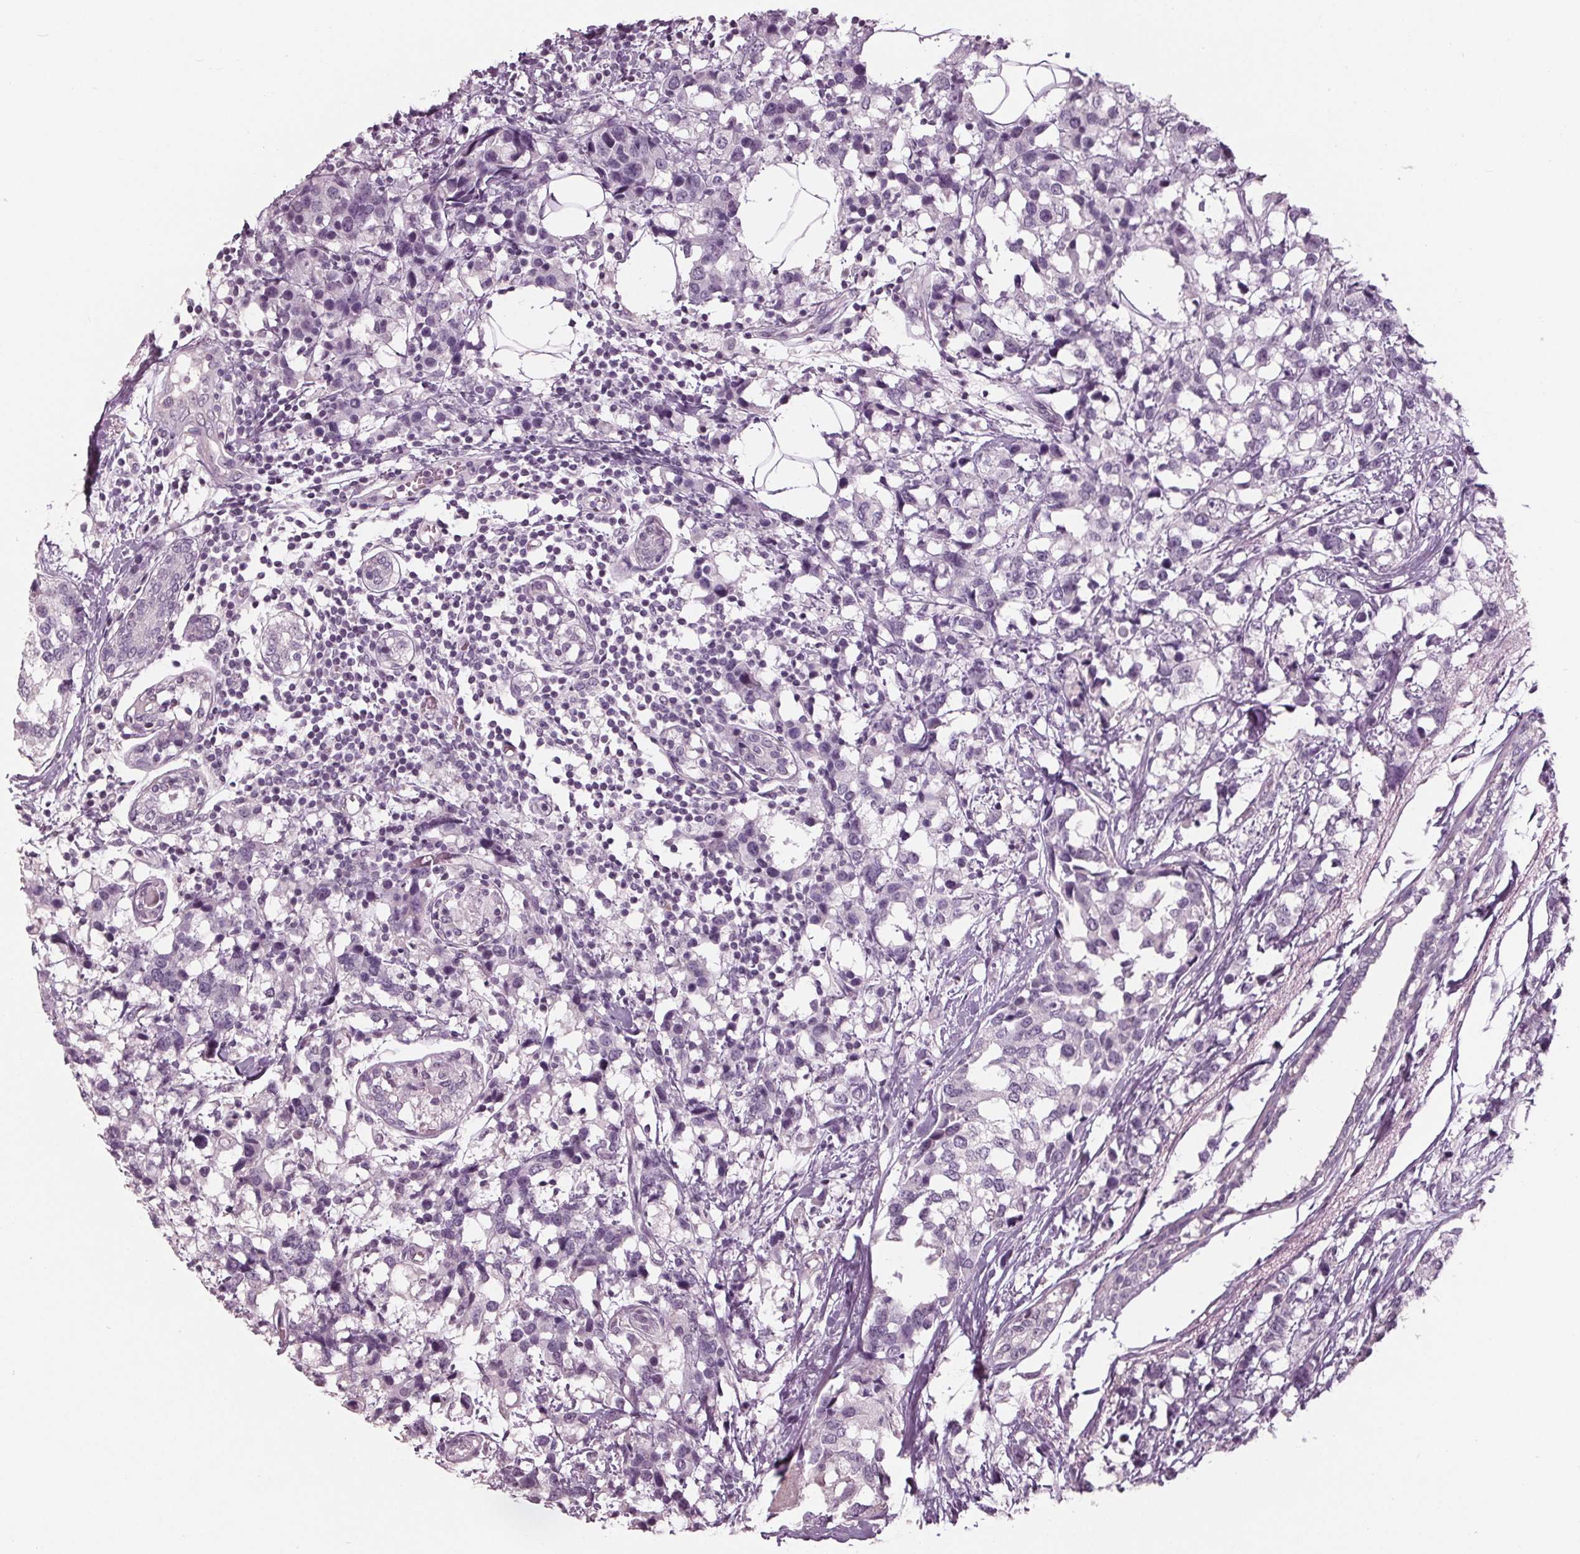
{"staining": {"intensity": "negative", "quantity": "none", "location": "none"}, "tissue": "breast cancer", "cell_type": "Tumor cells", "image_type": "cancer", "snomed": [{"axis": "morphology", "description": "Lobular carcinoma"}, {"axis": "topography", "description": "Breast"}], "caption": "DAB immunohistochemical staining of breast lobular carcinoma demonstrates no significant positivity in tumor cells.", "gene": "TNNC2", "patient": {"sex": "female", "age": 59}}